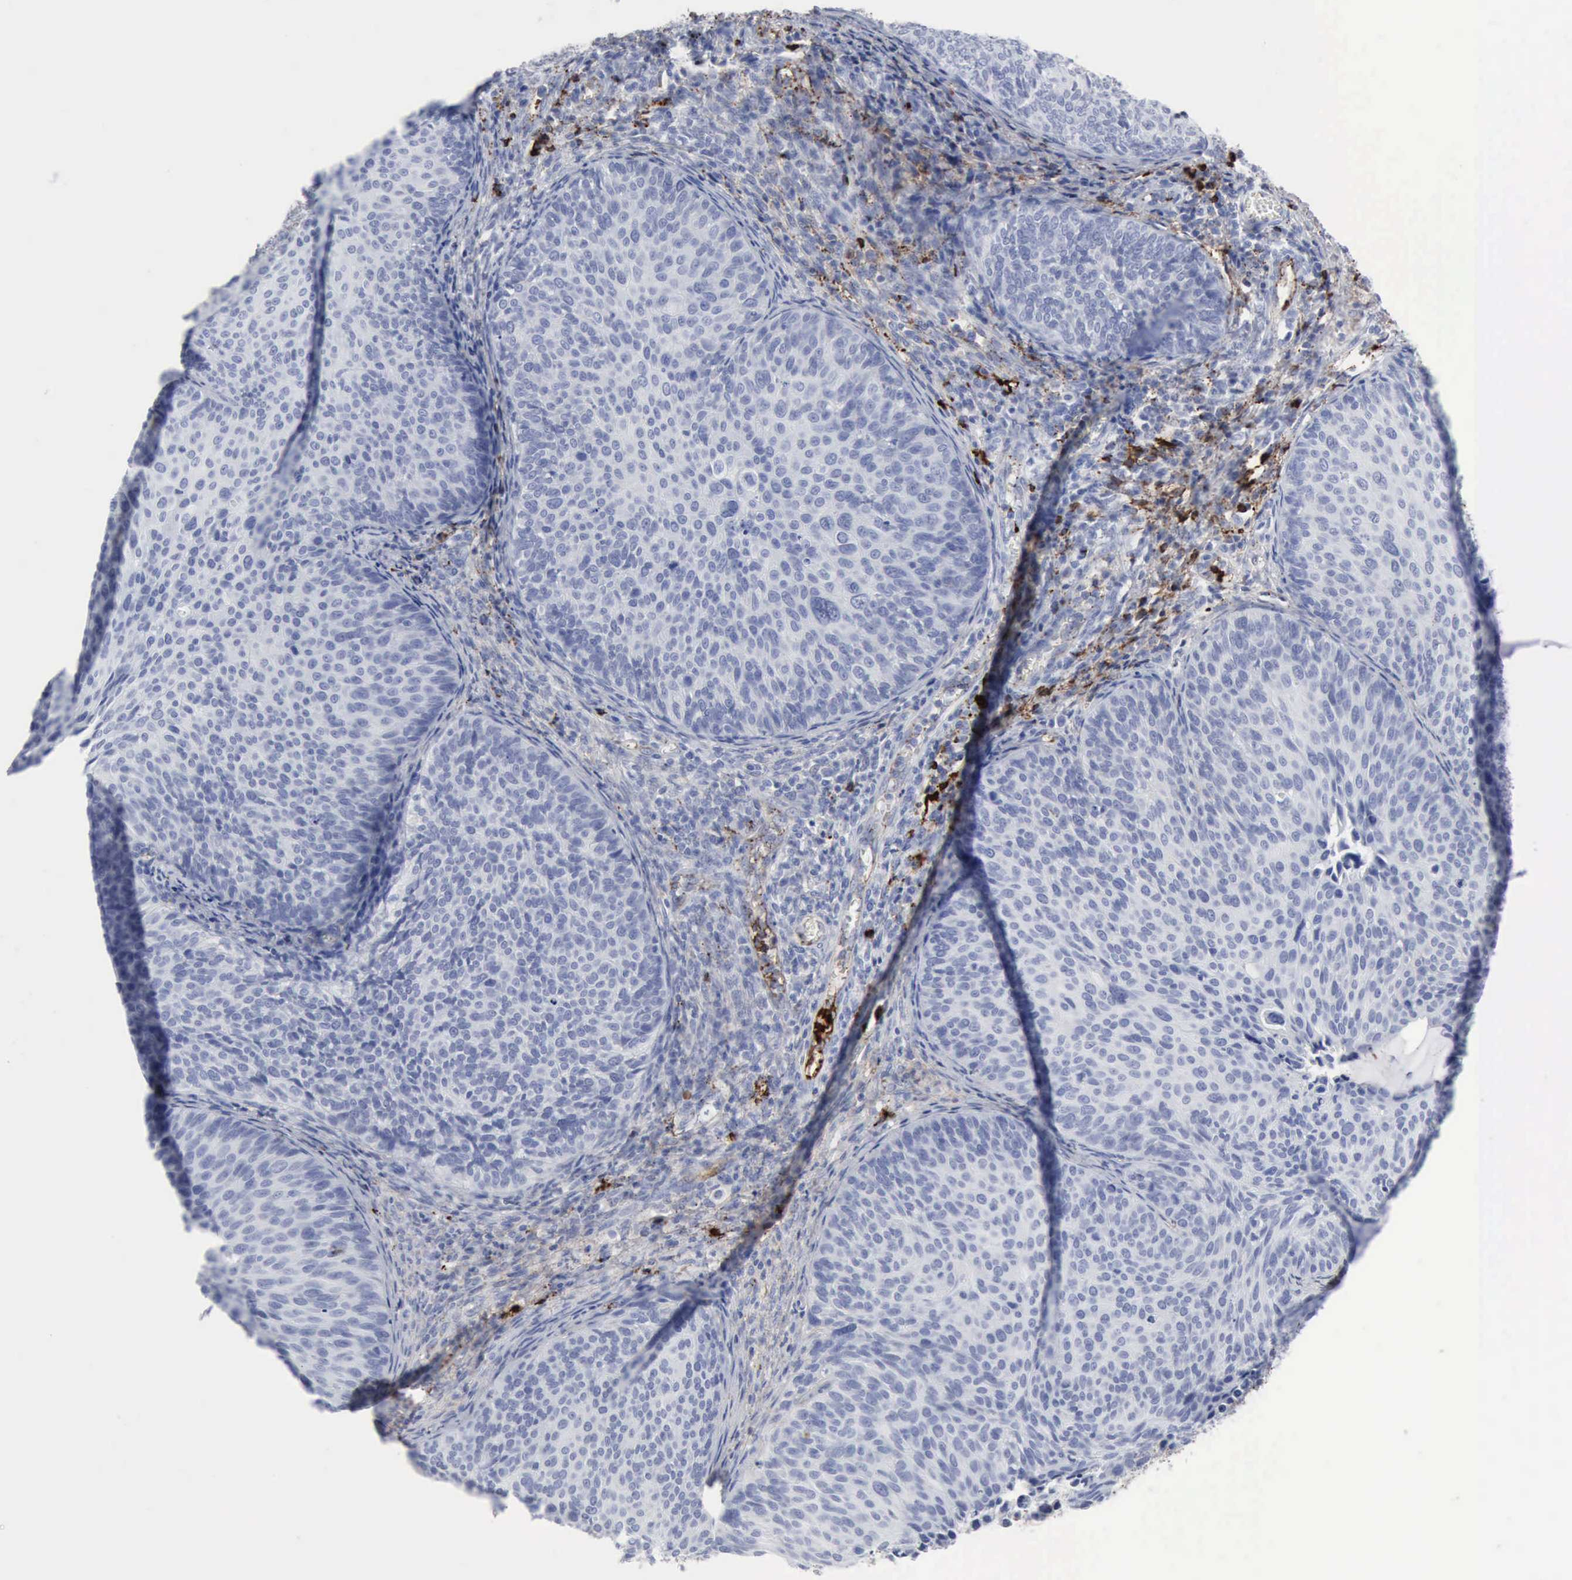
{"staining": {"intensity": "negative", "quantity": "none", "location": "none"}, "tissue": "cervical cancer", "cell_type": "Tumor cells", "image_type": "cancer", "snomed": [{"axis": "morphology", "description": "Squamous cell carcinoma, NOS"}, {"axis": "topography", "description": "Cervix"}], "caption": "Immunohistochemical staining of human cervical cancer shows no significant staining in tumor cells. The staining is performed using DAB (3,3'-diaminobenzidine) brown chromogen with nuclei counter-stained in using hematoxylin.", "gene": "C4BPA", "patient": {"sex": "female", "age": 36}}